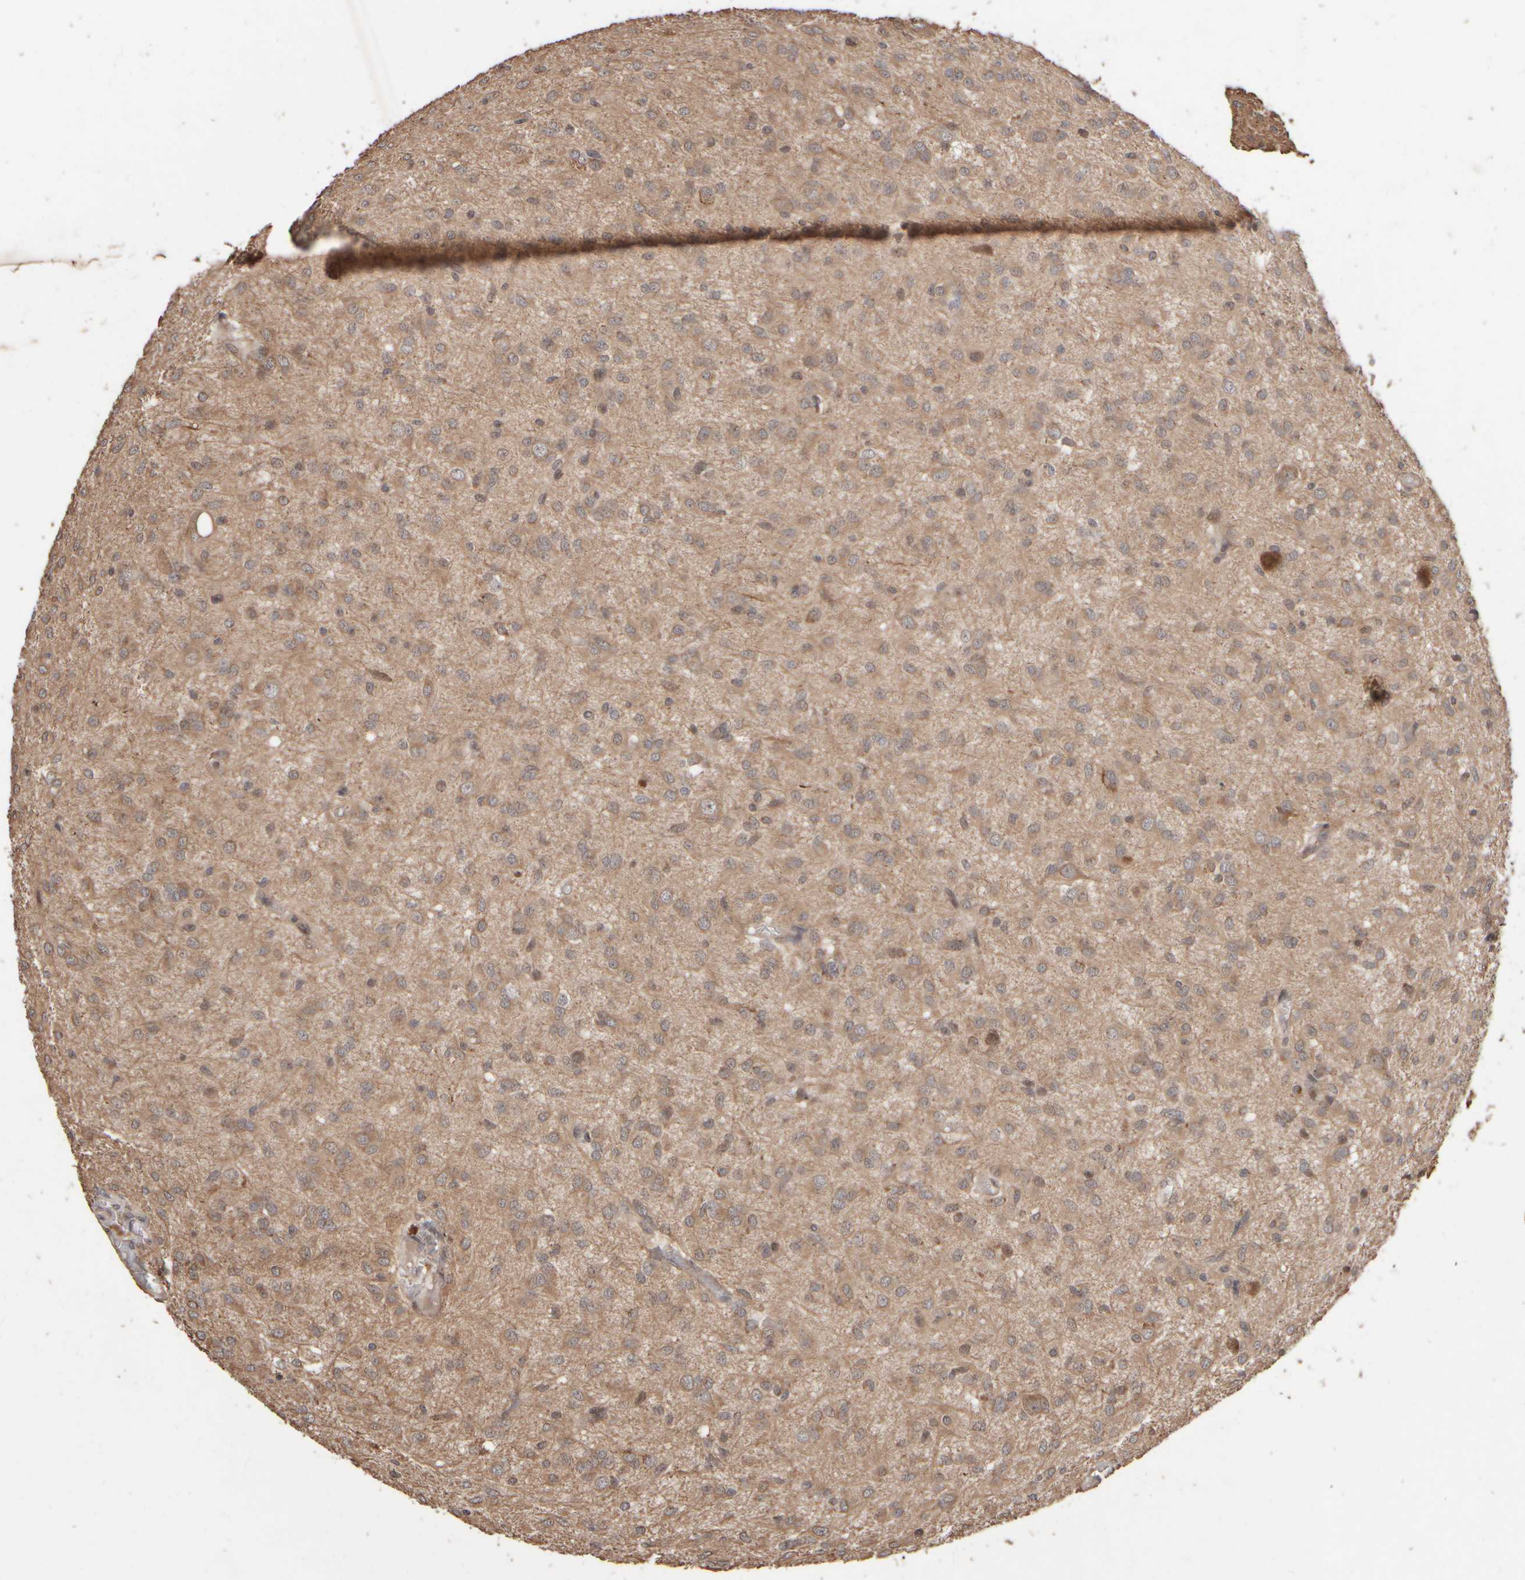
{"staining": {"intensity": "weak", "quantity": ">75%", "location": "cytoplasmic/membranous"}, "tissue": "glioma", "cell_type": "Tumor cells", "image_type": "cancer", "snomed": [{"axis": "morphology", "description": "Glioma, malignant, High grade"}, {"axis": "topography", "description": "Brain"}], "caption": "Brown immunohistochemical staining in high-grade glioma (malignant) shows weak cytoplasmic/membranous expression in about >75% of tumor cells.", "gene": "ABHD11", "patient": {"sex": "female", "age": 59}}